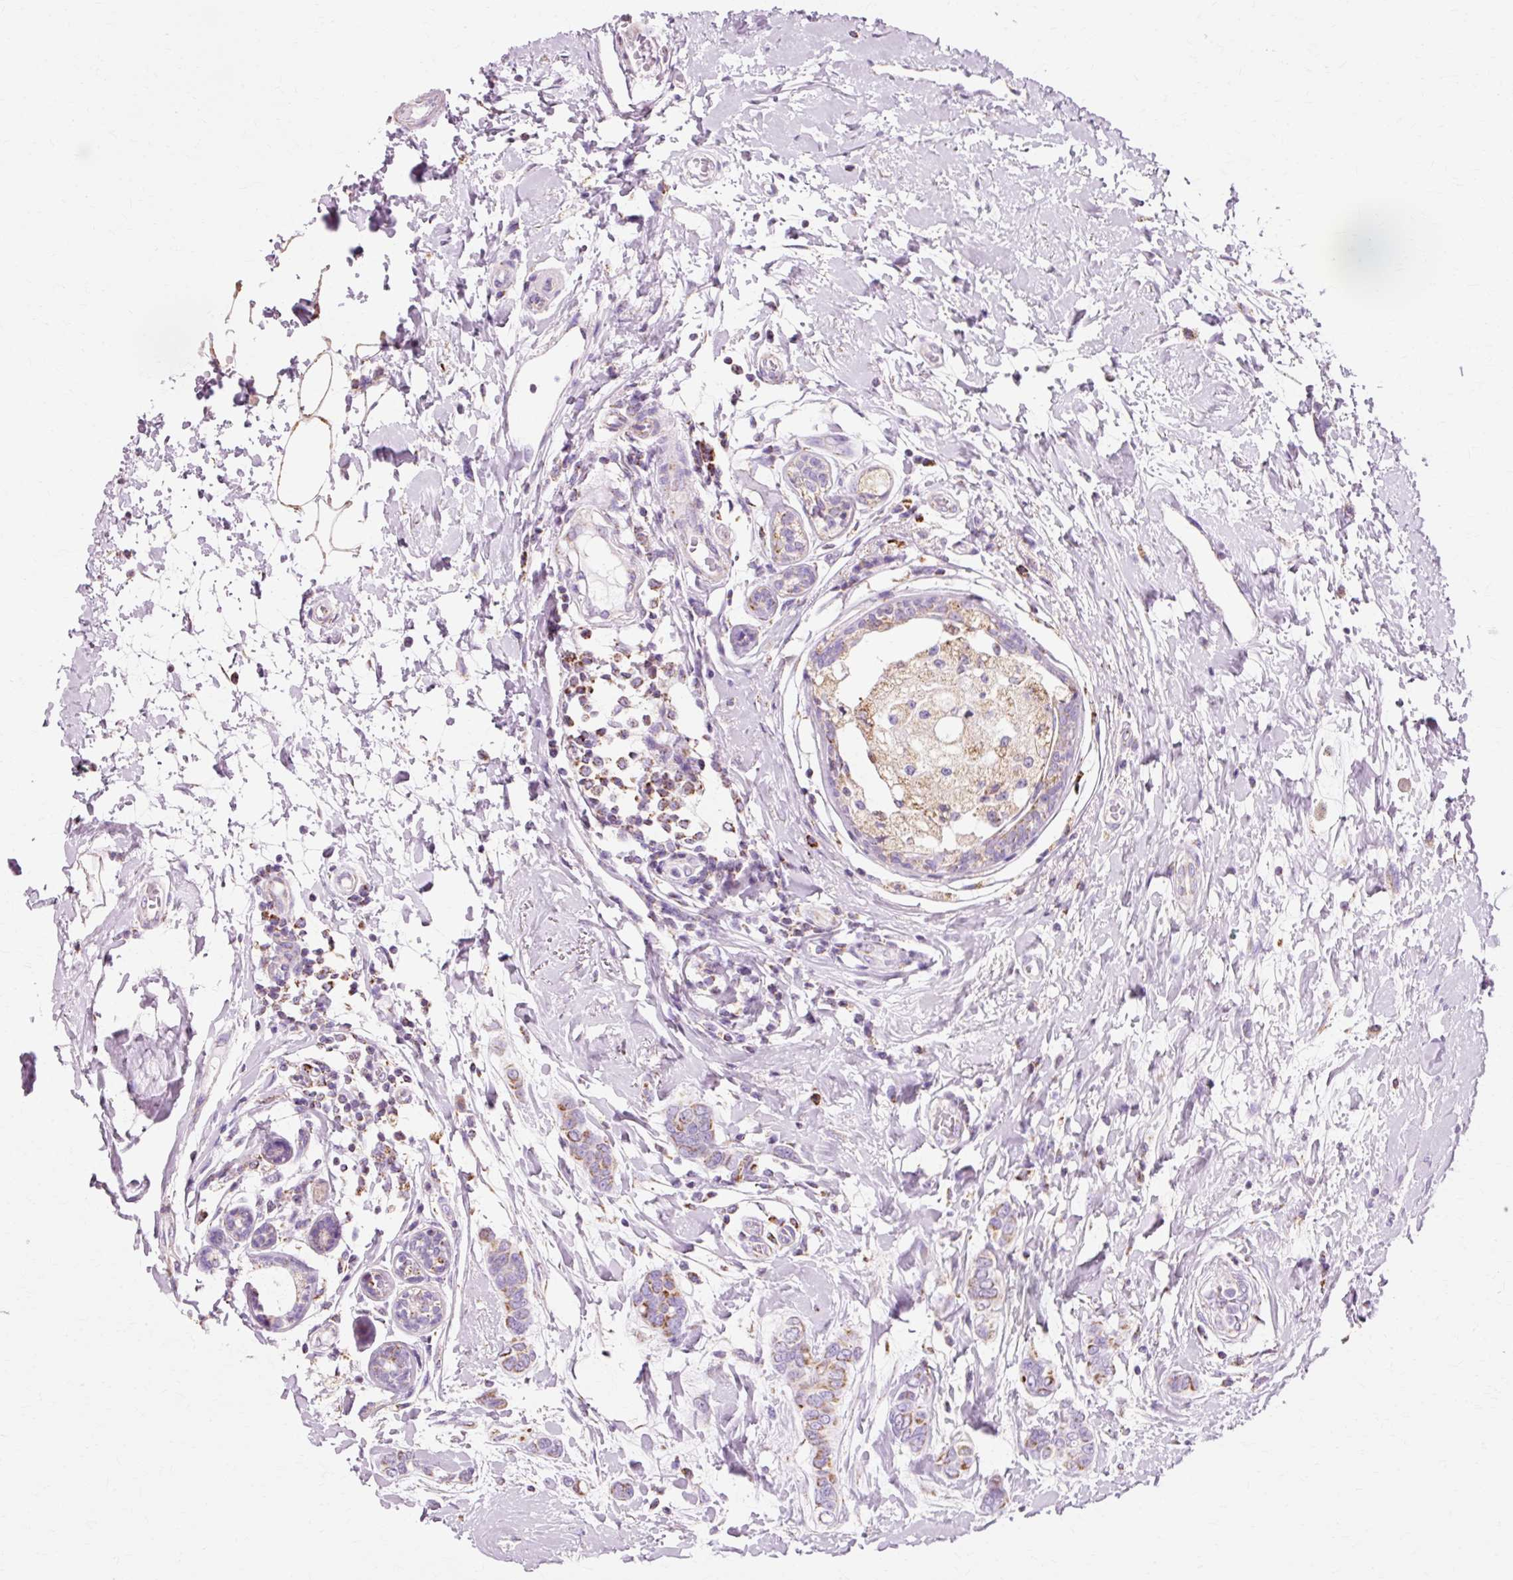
{"staining": {"intensity": "moderate", "quantity": "25%-75%", "location": "cytoplasmic/membranous"}, "tissue": "breast cancer", "cell_type": "Tumor cells", "image_type": "cancer", "snomed": [{"axis": "morphology", "description": "Lobular carcinoma"}, {"axis": "topography", "description": "Breast"}], "caption": "Human breast cancer (lobular carcinoma) stained with a brown dye reveals moderate cytoplasmic/membranous positive expression in approximately 25%-75% of tumor cells.", "gene": "ATP5PO", "patient": {"sex": "female", "age": 51}}